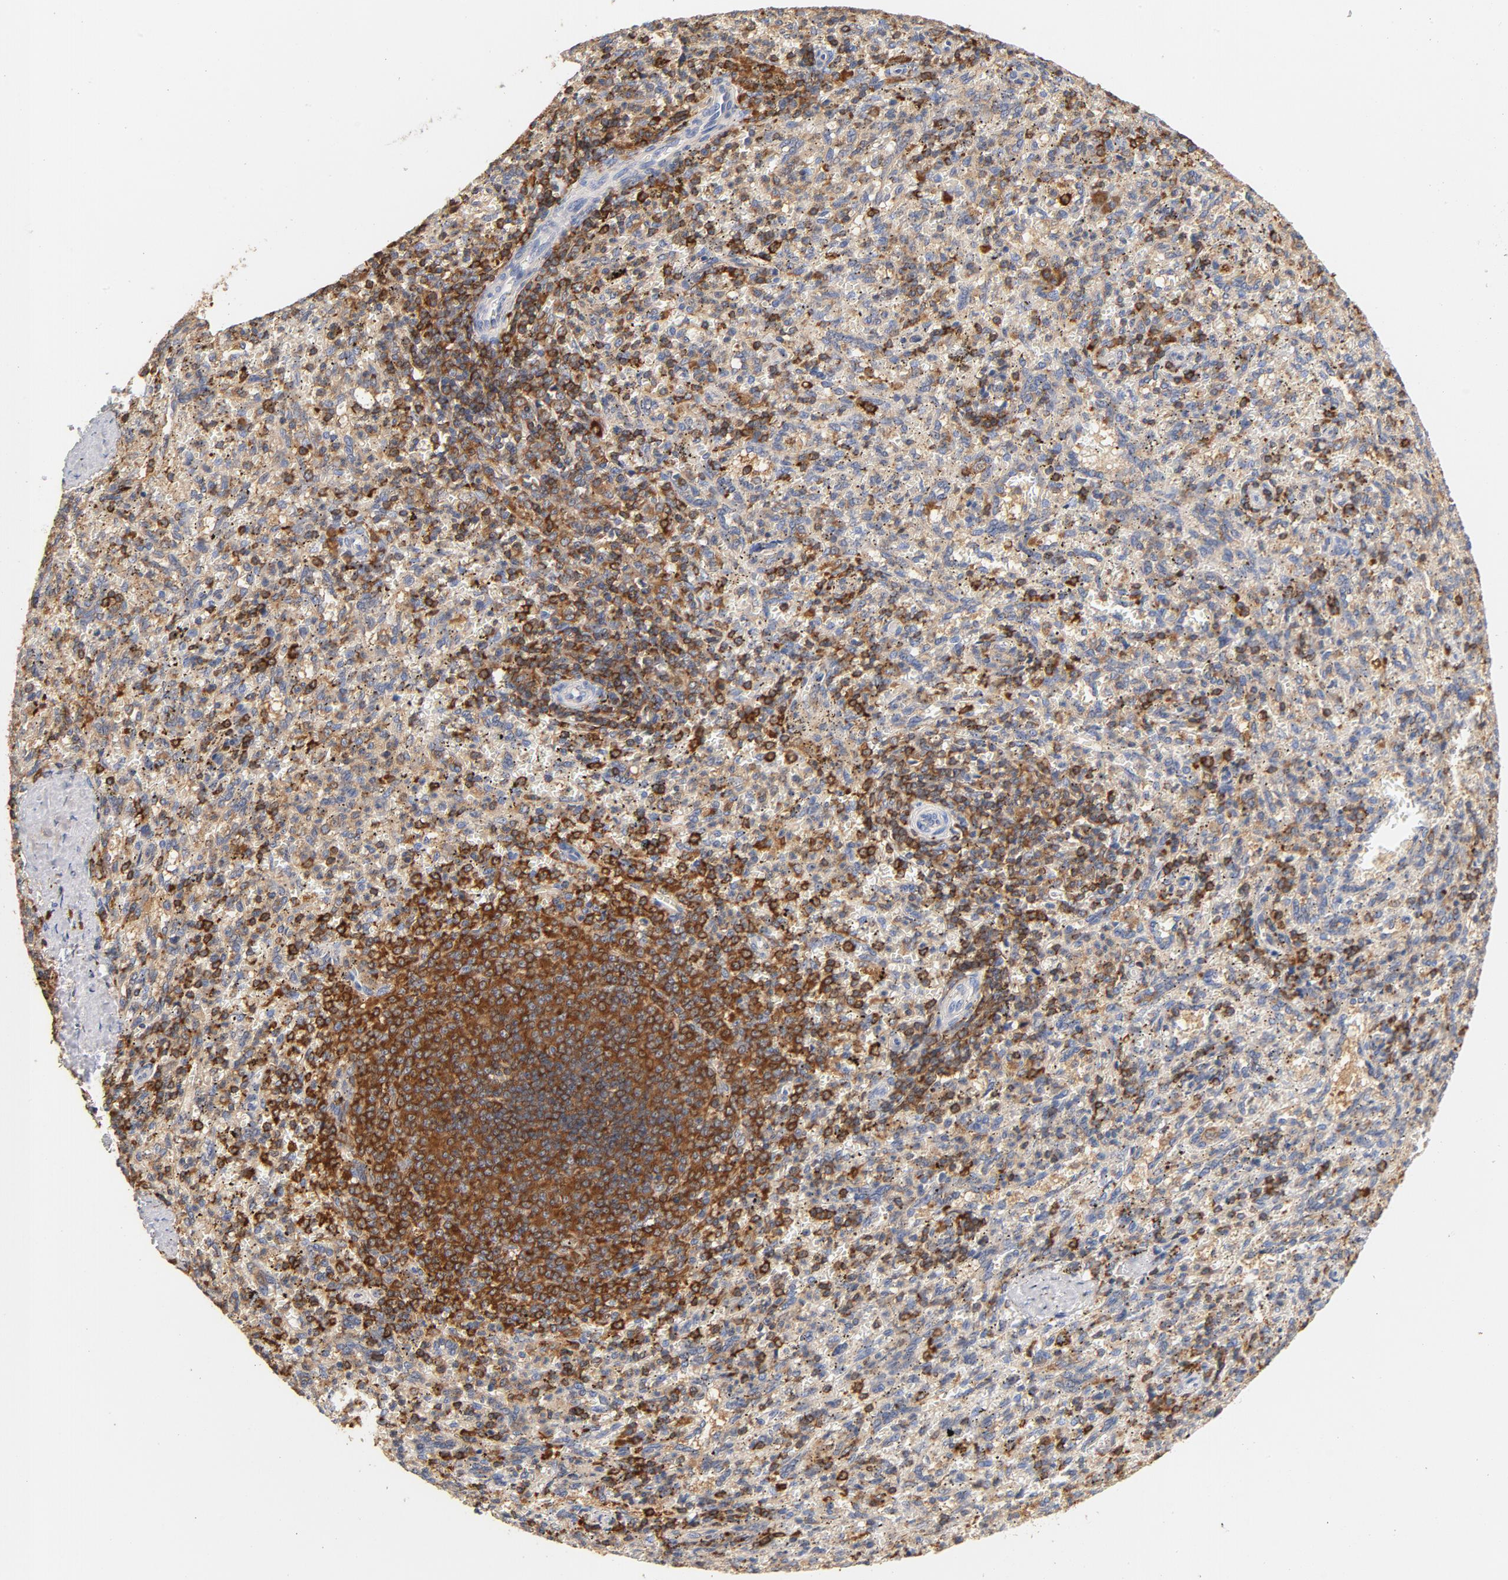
{"staining": {"intensity": "moderate", "quantity": "25%-75%", "location": "cytoplasmic/membranous"}, "tissue": "spleen", "cell_type": "Cells in red pulp", "image_type": "normal", "snomed": [{"axis": "morphology", "description": "Normal tissue, NOS"}, {"axis": "topography", "description": "Spleen"}], "caption": "Spleen stained with a brown dye reveals moderate cytoplasmic/membranous positive staining in about 25%-75% of cells in red pulp.", "gene": "EZR", "patient": {"sex": "female", "age": 10}}